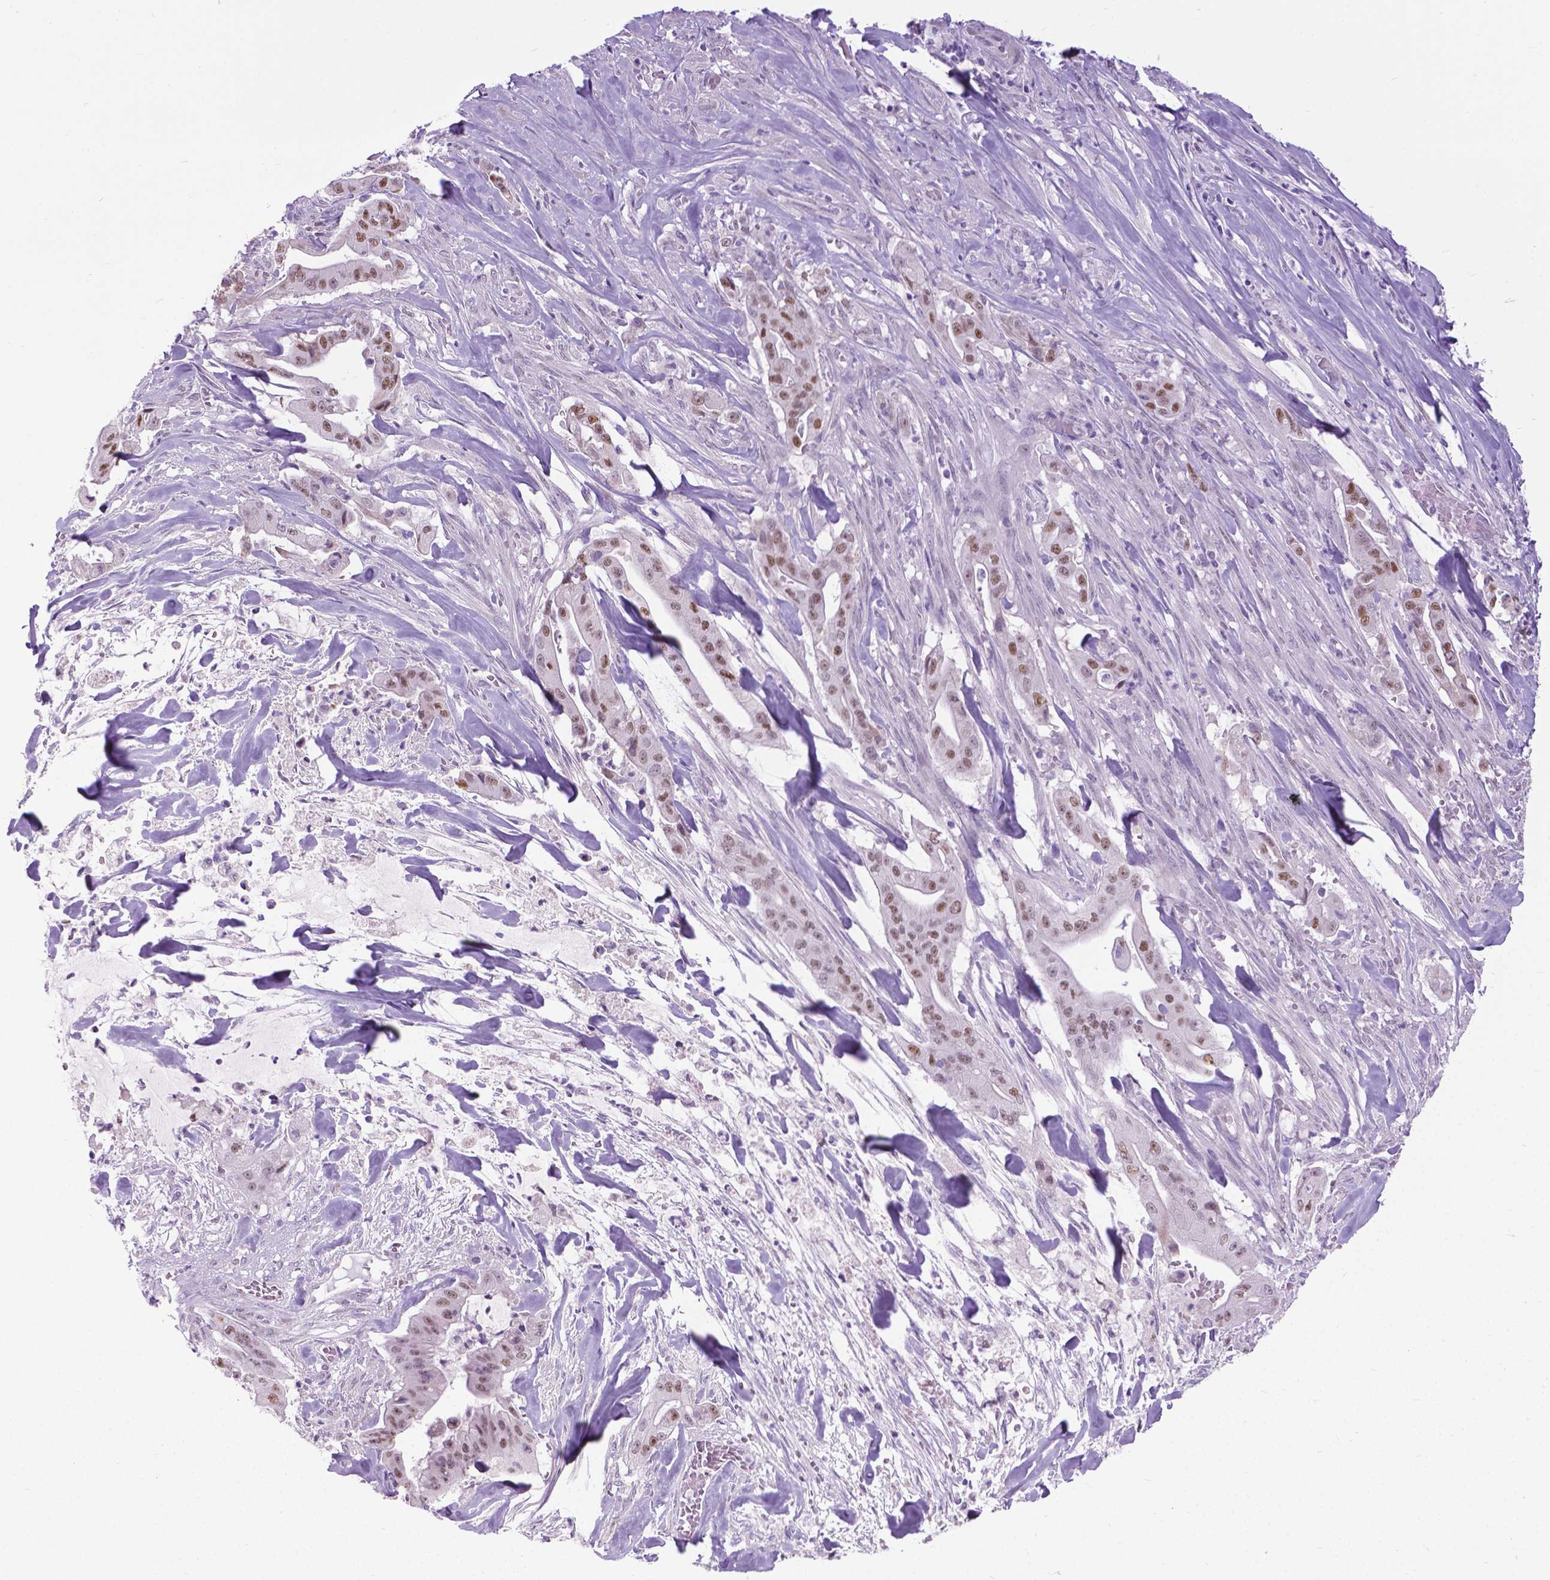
{"staining": {"intensity": "moderate", "quantity": ">75%", "location": "nuclear"}, "tissue": "pancreatic cancer", "cell_type": "Tumor cells", "image_type": "cancer", "snomed": [{"axis": "morphology", "description": "Normal tissue, NOS"}, {"axis": "morphology", "description": "Inflammation, NOS"}, {"axis": "morphology", "description": "Adenocarcinoma, NOS"}, {"axis": "topography", "description": "Pancreas"}], "caption": "High-magnification brightfield microscopy of pancreatic cancer (adenocarcinoma) stained with DAB (brown) and counterstained with hematoxylin (blue). tumor cells exhibit moderate nuclear staining is appreciated in approximately>75% of cells. (DAB (3,3'-diaminobenzidine) IHC with brightfield microscopy, high magnification).", "gene": "APCDD1L", "patient": {"sex": "male", "age": 57}}